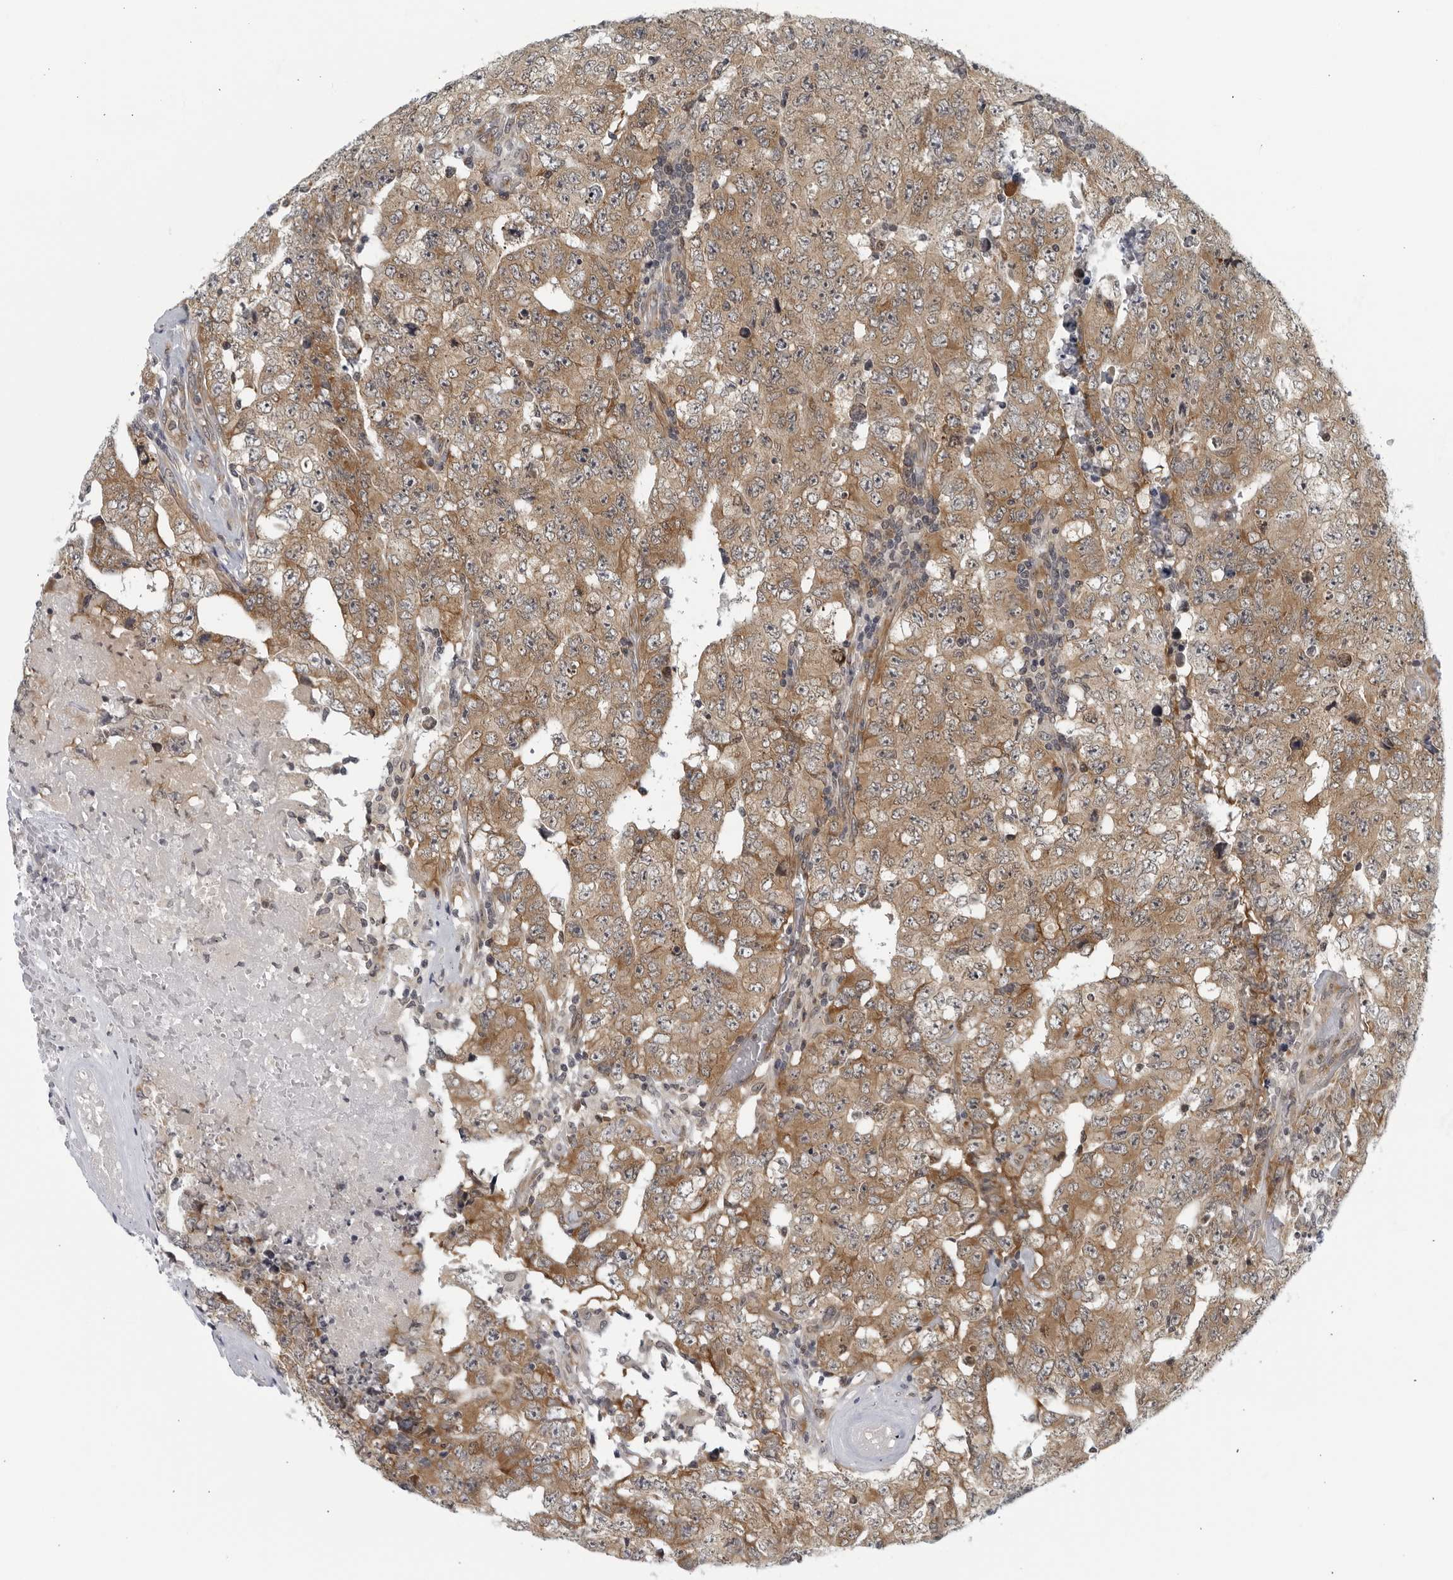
{"staining": {"intensity": "moderate", "quantity": ">75%", "location": "cytoplasmic/membranous"}, "tissue": "testis cancer", "cell_type": "Tumor cells", "image_type": "cancer", "snomed": [{"axis": "morphology", "description": "Carcinoma, Embryonal, NOS"}, {"axis": "topography", "description": "Testis"}], "caption": "Protein analysis of testis cancer (embryonal carcinoma) tissue shows moderate cytoplasmic/membranous expression in about >75% of tumor cells.", "gene": "RC3H1", "patient": {"sex": "male", "age": 26}}